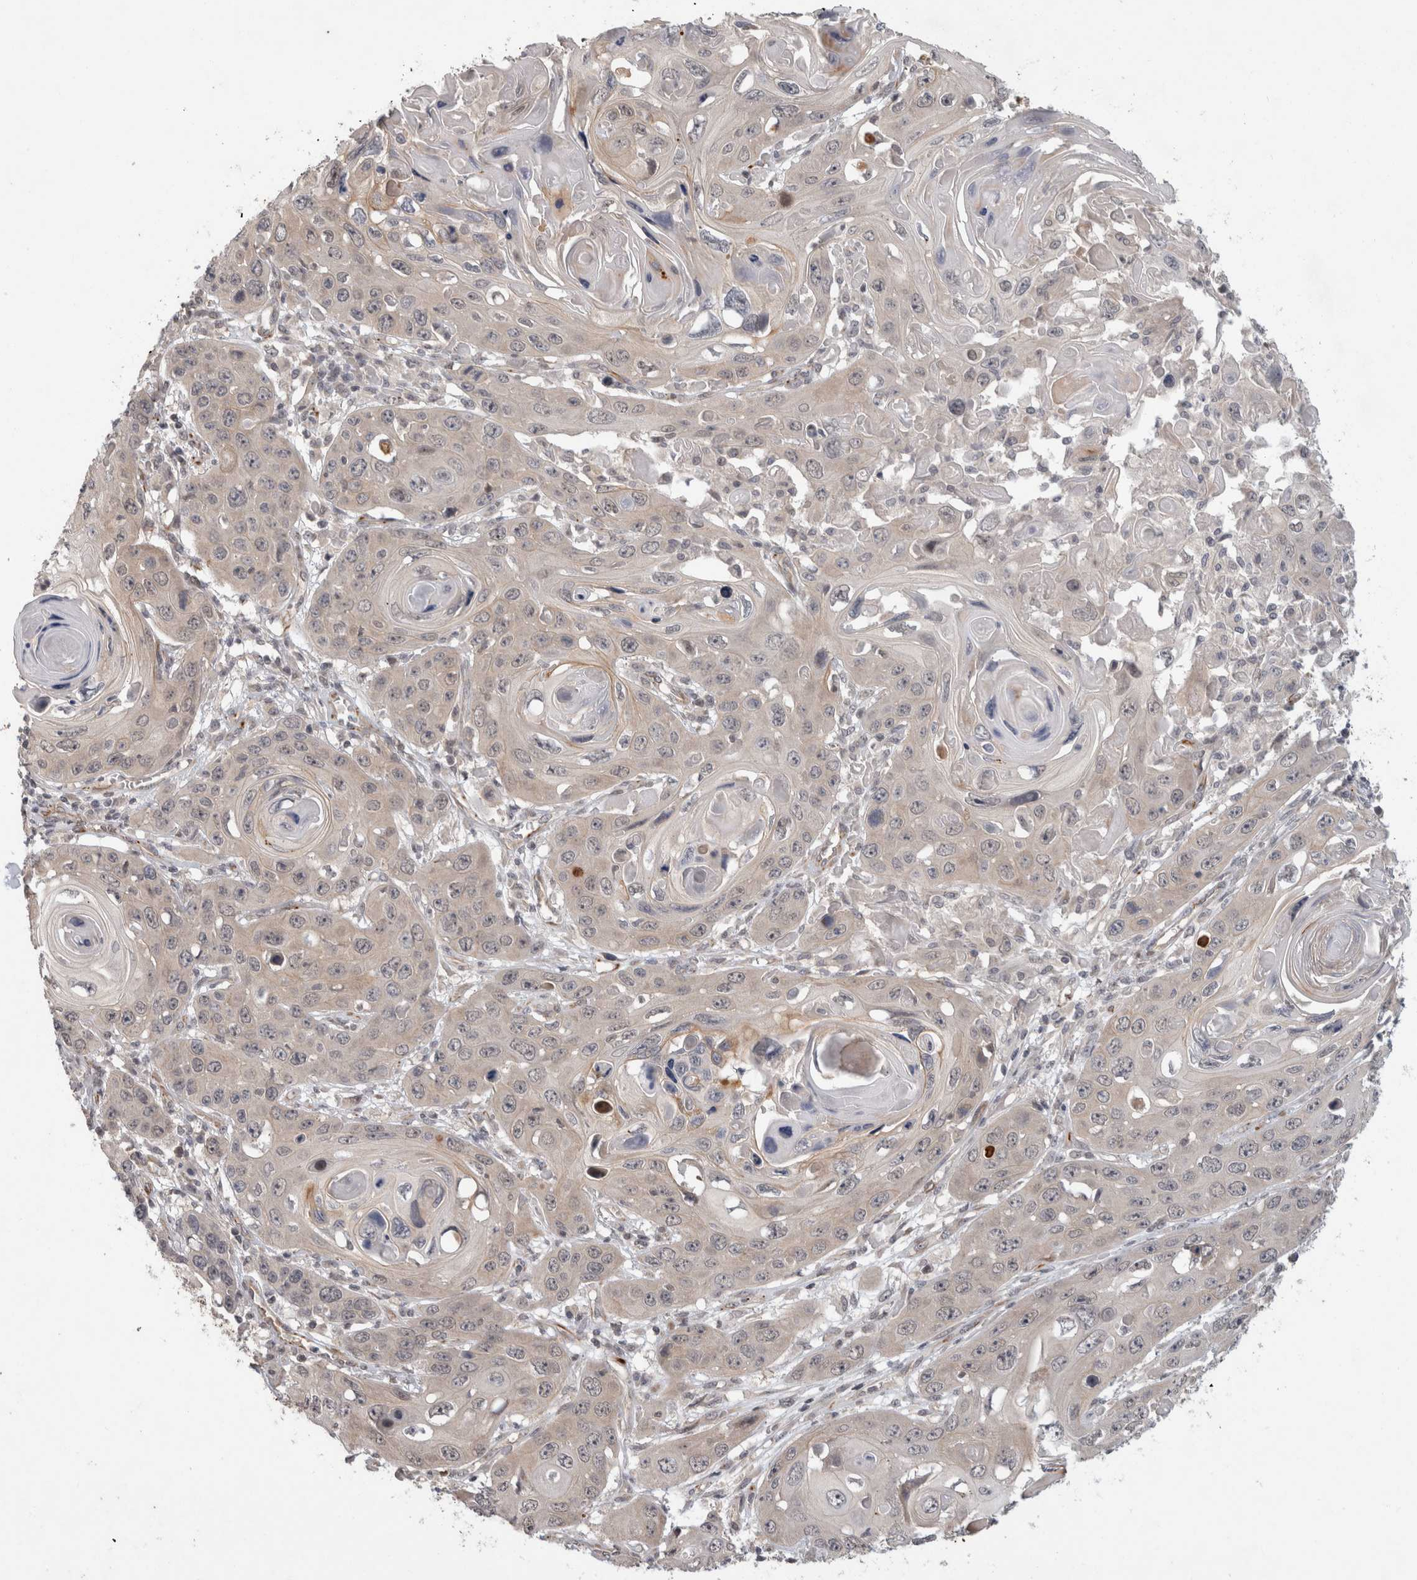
{"staining": {"intensity": "negative", "quantity": "none", "location": "none"}, "tissue": "skin cancer", "cell_type": "Tumor cells", "image_type": "cancer", "snomed": [{"axis": "morphology", "description": "Squamous cell carcinoma, NOS"}, {"axis": "topography", "description": "Skin"}], "caption": "Micrograph shows no protein positivity in tumor cells of skin squamous cell carcinoma tissue. The staining was performed using DAB (3,3'-diaminobenzidine) to visualize the protein expression in brown, while the nuclei were stained in blue with hematoxylin (Magnification: 20x).", "gene": "CRISPLD1", "patient": {"sex": "male", "age": 55}}